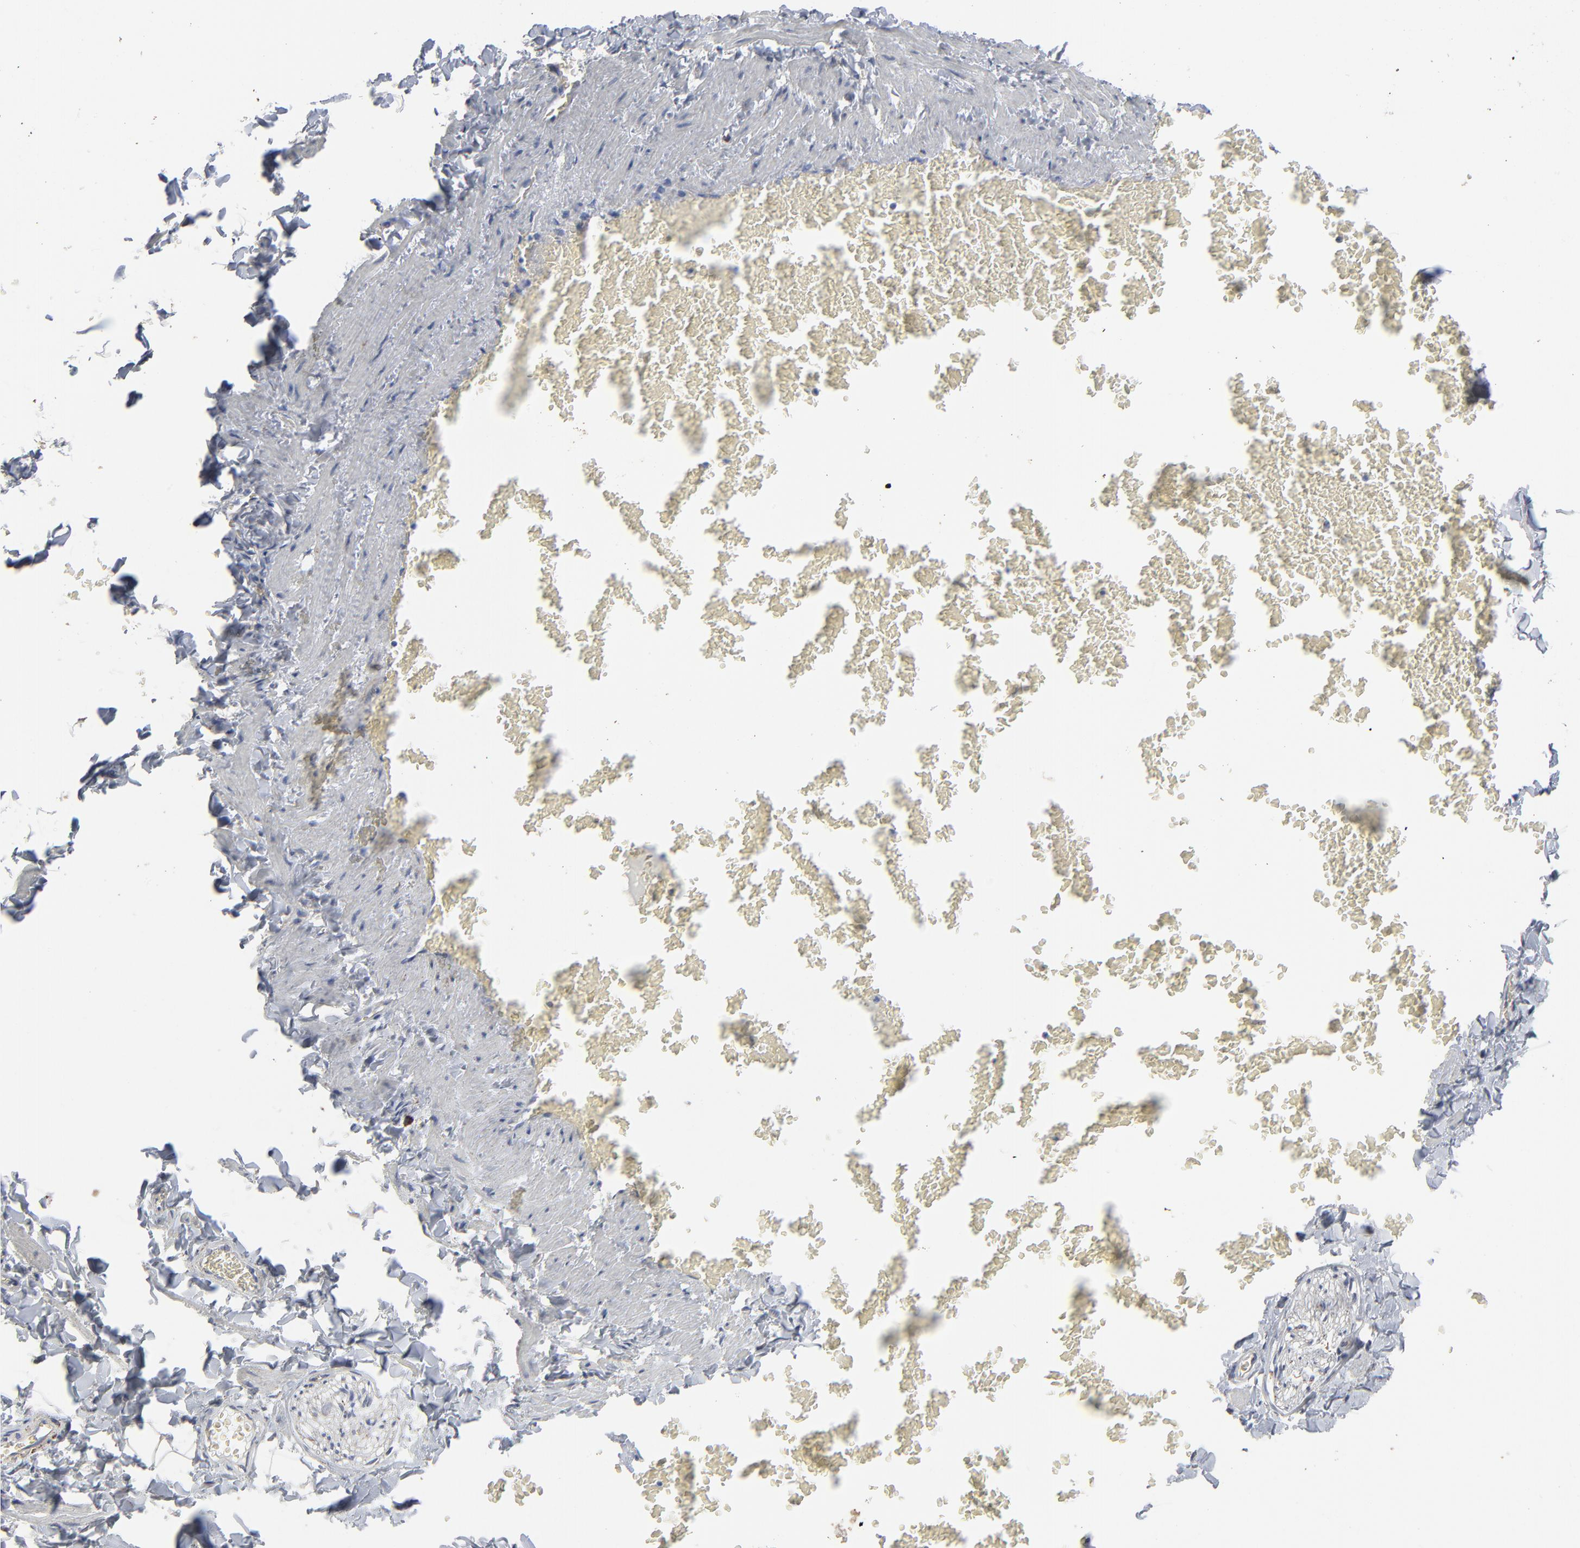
{"staining": {"intensity": "weak", "quantity": ">75%", "location": "cytoplasmic/membranous"}, "tissue": "adipose tissue", "cell_type": "Adipocytes", "image_type": "normal", "snomed": [{"axis": "morphology", "description": "Normal tissue, NOS"}, {"axis": "topography", "description": "Vascular tissue"}], "caption": "Immunohistochemical staining of normal adipose tissue exhibits >75% levels of weak cytoplasmic/membranous protein expression in approximately >75% of adipocytes.", "gene": "UQCRC1", "patient": {"sex": "male", "age": 41}}